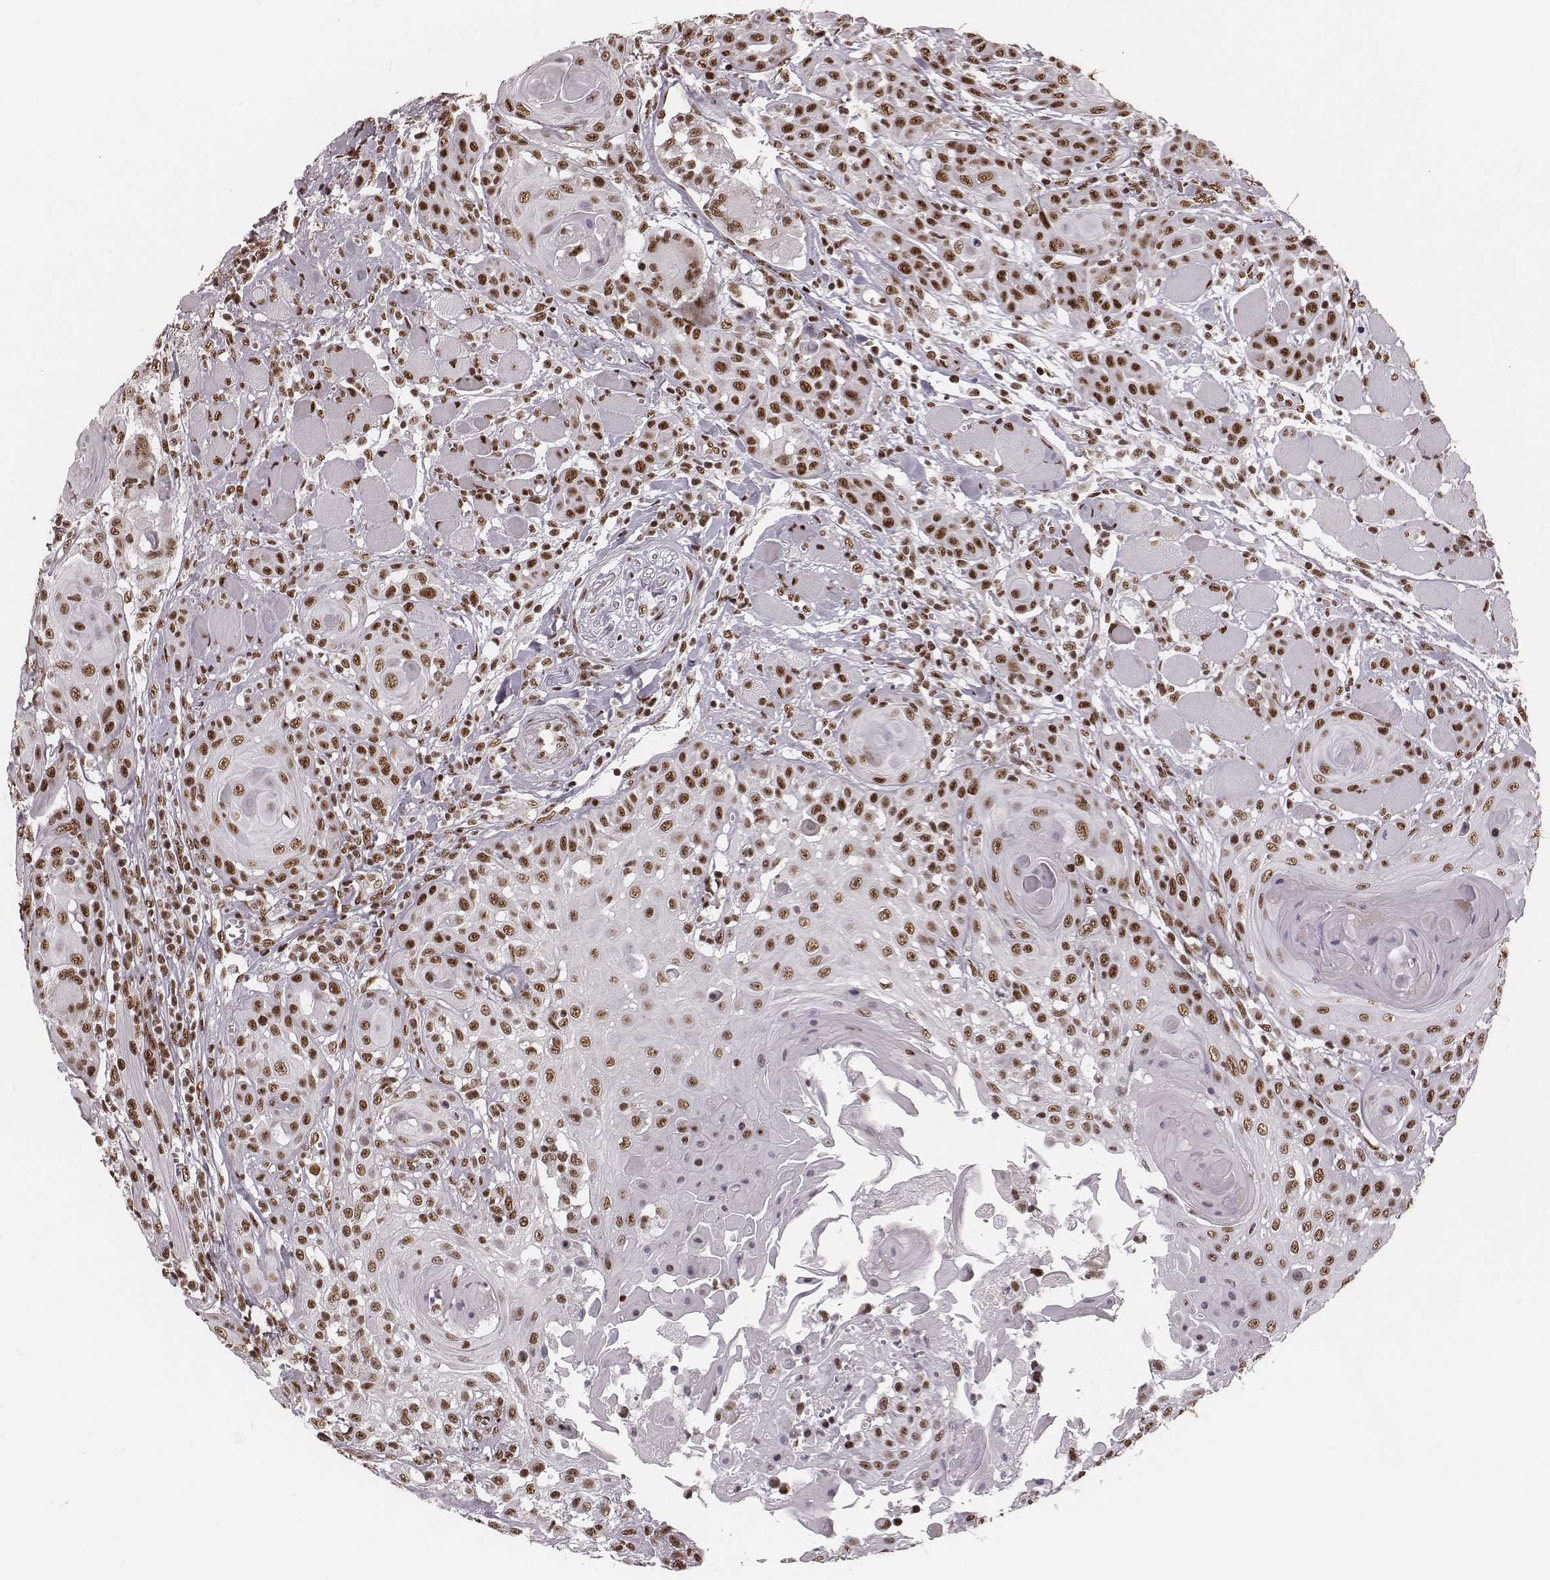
{"staining": {"intensity": "moderate", "quantity": ">75%", "location": "nuclear"}, "tissue": "head and neck cancer", "cell_type": "Tumor cells", "image_type": "cancer", "snomed": [{"axis": "morphology", "description": "Squamous cell carcinoma, NOS"}, {"axis": "topography", "description": "Head-Neck"}], "caption": "Immunohistochemistry staining of head and neck cancer (squamous cell carcinoma), which exhibits medium levels of moderate nuclear positivity in approximately >75% of tumor cells indicating moderate nuclear protein positivity. The staining was performed using DAB (brown) for protein detection and nuclei were counterstained in hematoxylin (blue).", "gene": "LUC7L", "patient": {"sex": "female", "age": 80}}